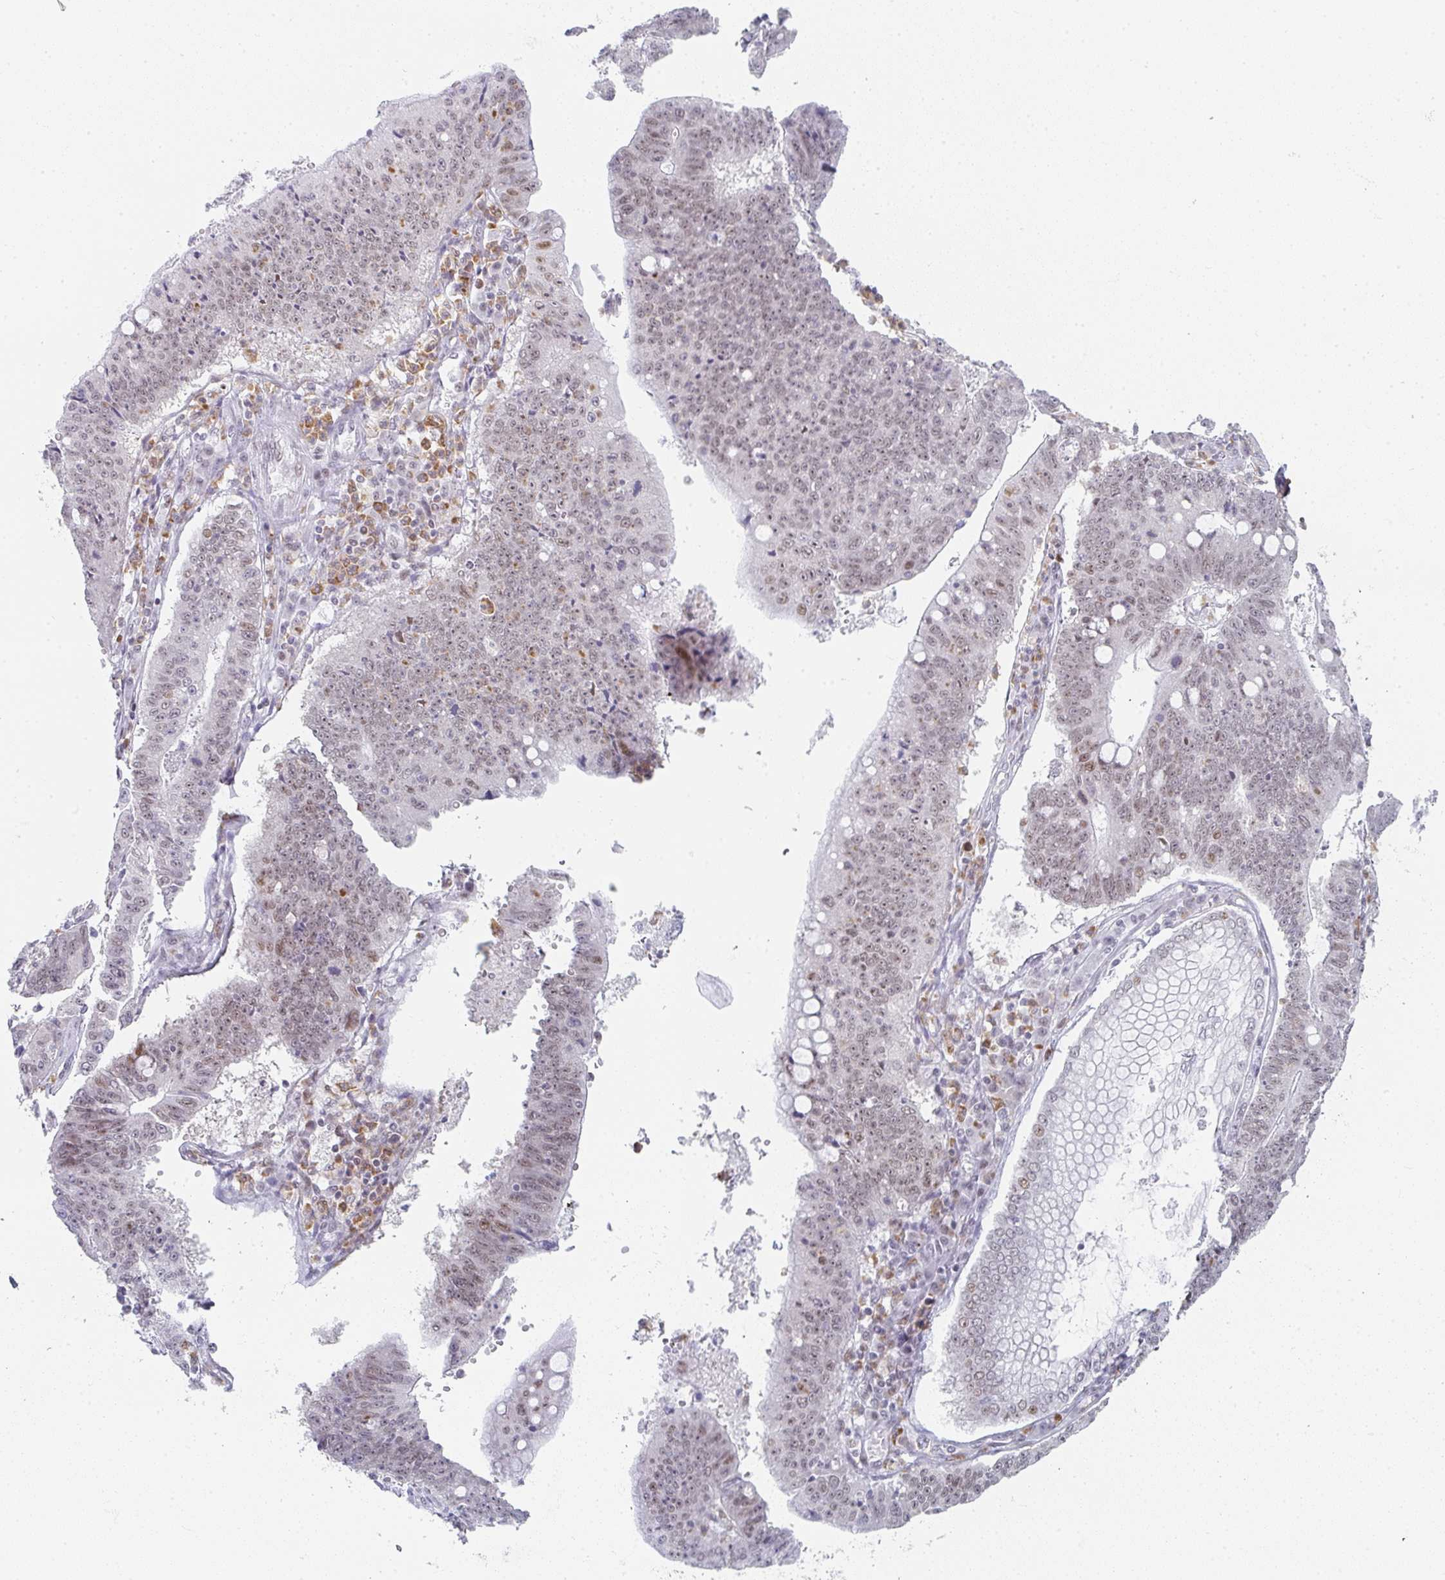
{"staining": {"intensity": "weak", "quantity": ">75%", "location": "nuclear"}, "tissue": "stomach cancer", "cell_type": "Tumor cells", "image_type": "cancer", "snomed": [{"axis": "morphology", "description": "Adenocarcinoma, NOS"}, {"axis": "topography", "description": "Stomach"}], "caption": "Immunohistochemistry (IHC) of stomach cancer (adenocarcinoma) demonstrates low levels of weak nuclear positivity in approximately >75% of tumor cells.", "gene": "LIN54", "patient": {"sex": "male", "age": 59}}